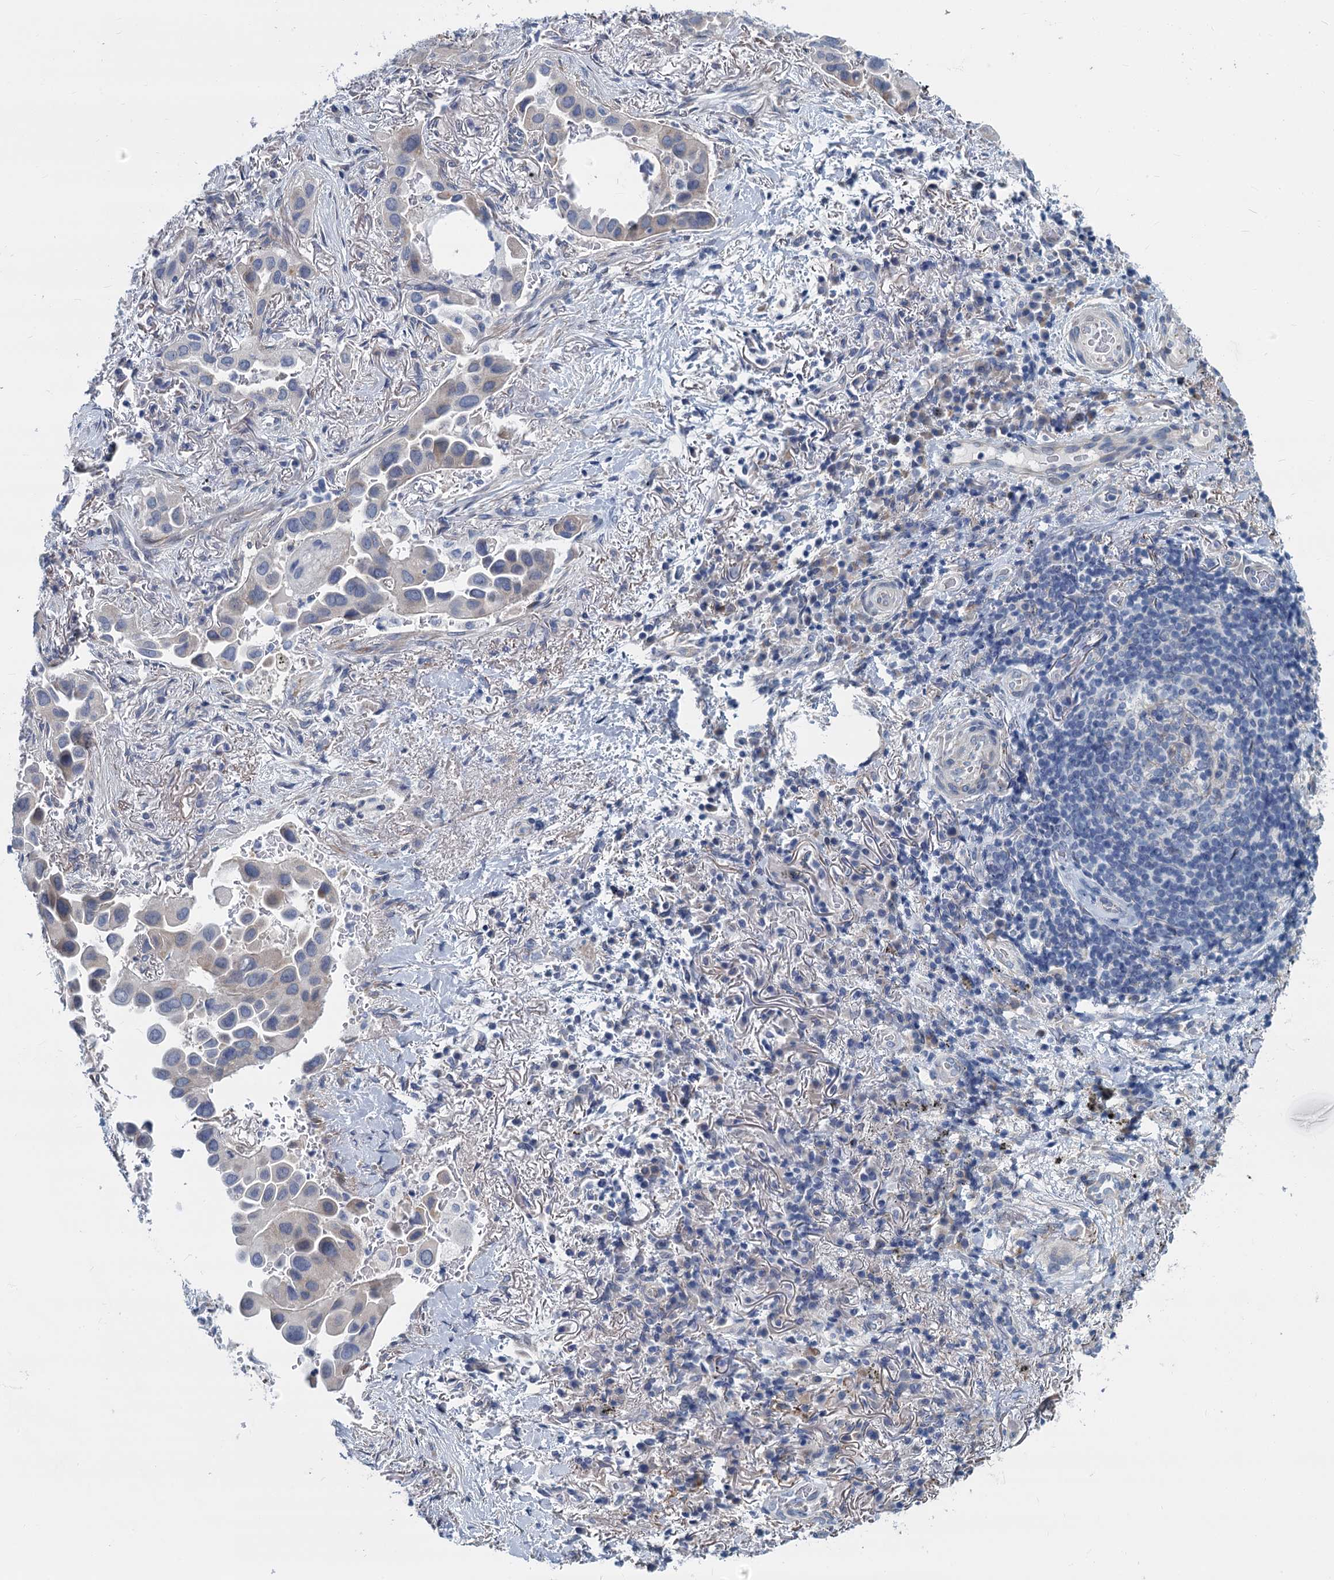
{"staining": {"intensity": "negative", "quantity": "none", "location": "none"}, "tissue": "lung cancer", "cell_type": "Tumor cells", "image_type": "cancer", "snomed": [{"axis": "morphology", "description": "Adenocarcinoma, NOS"}, {"axis": "topography", "description": "Lung"}], "caption": "Tumor cells show no significant expression in adenocarcinoma (lung).", "gene": "GSTM3", "patient": {"sex": "female", "age": 76}}